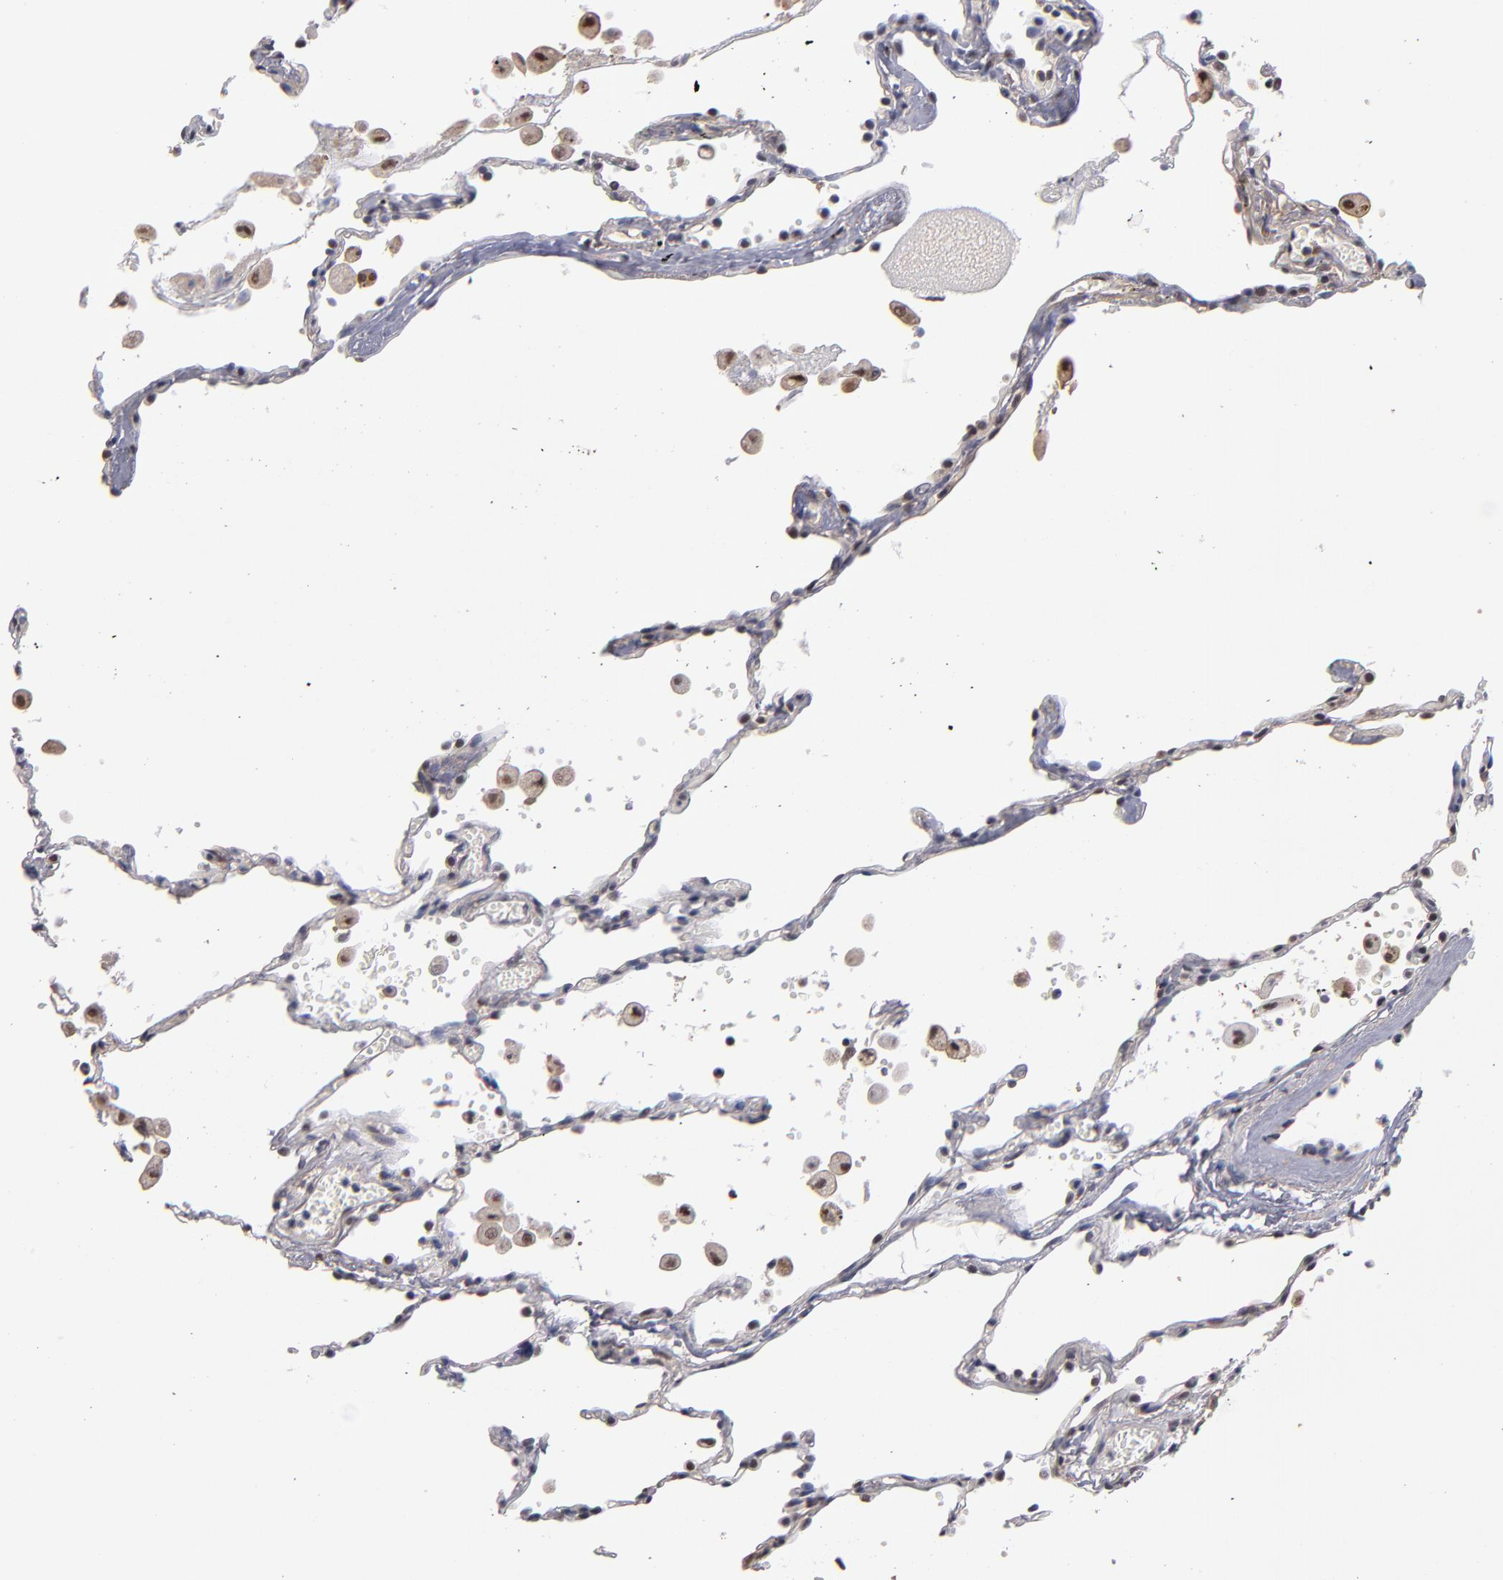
{"staining": {"intensity": "weak", "quantity": "<25%", "location": "cytoplasmic/membranous,nuclear"}, "tissue": "lung", "cell_type": "Alveolar cells", "image_type": "normal", "snomed": [{"axis": "morphology", "description": "Normal tissue, NOS"}, {"axis": "topography", "description": "Lung"}], "caption": "Alveolar cells are negative for brown protein staining in unremarkable lung. (DAB (3,3'-diaminobenzidine) immunohistochemistry, high magnification).", "gene": "PSMD10", "patient": {"sex": "male", "age": 71}}